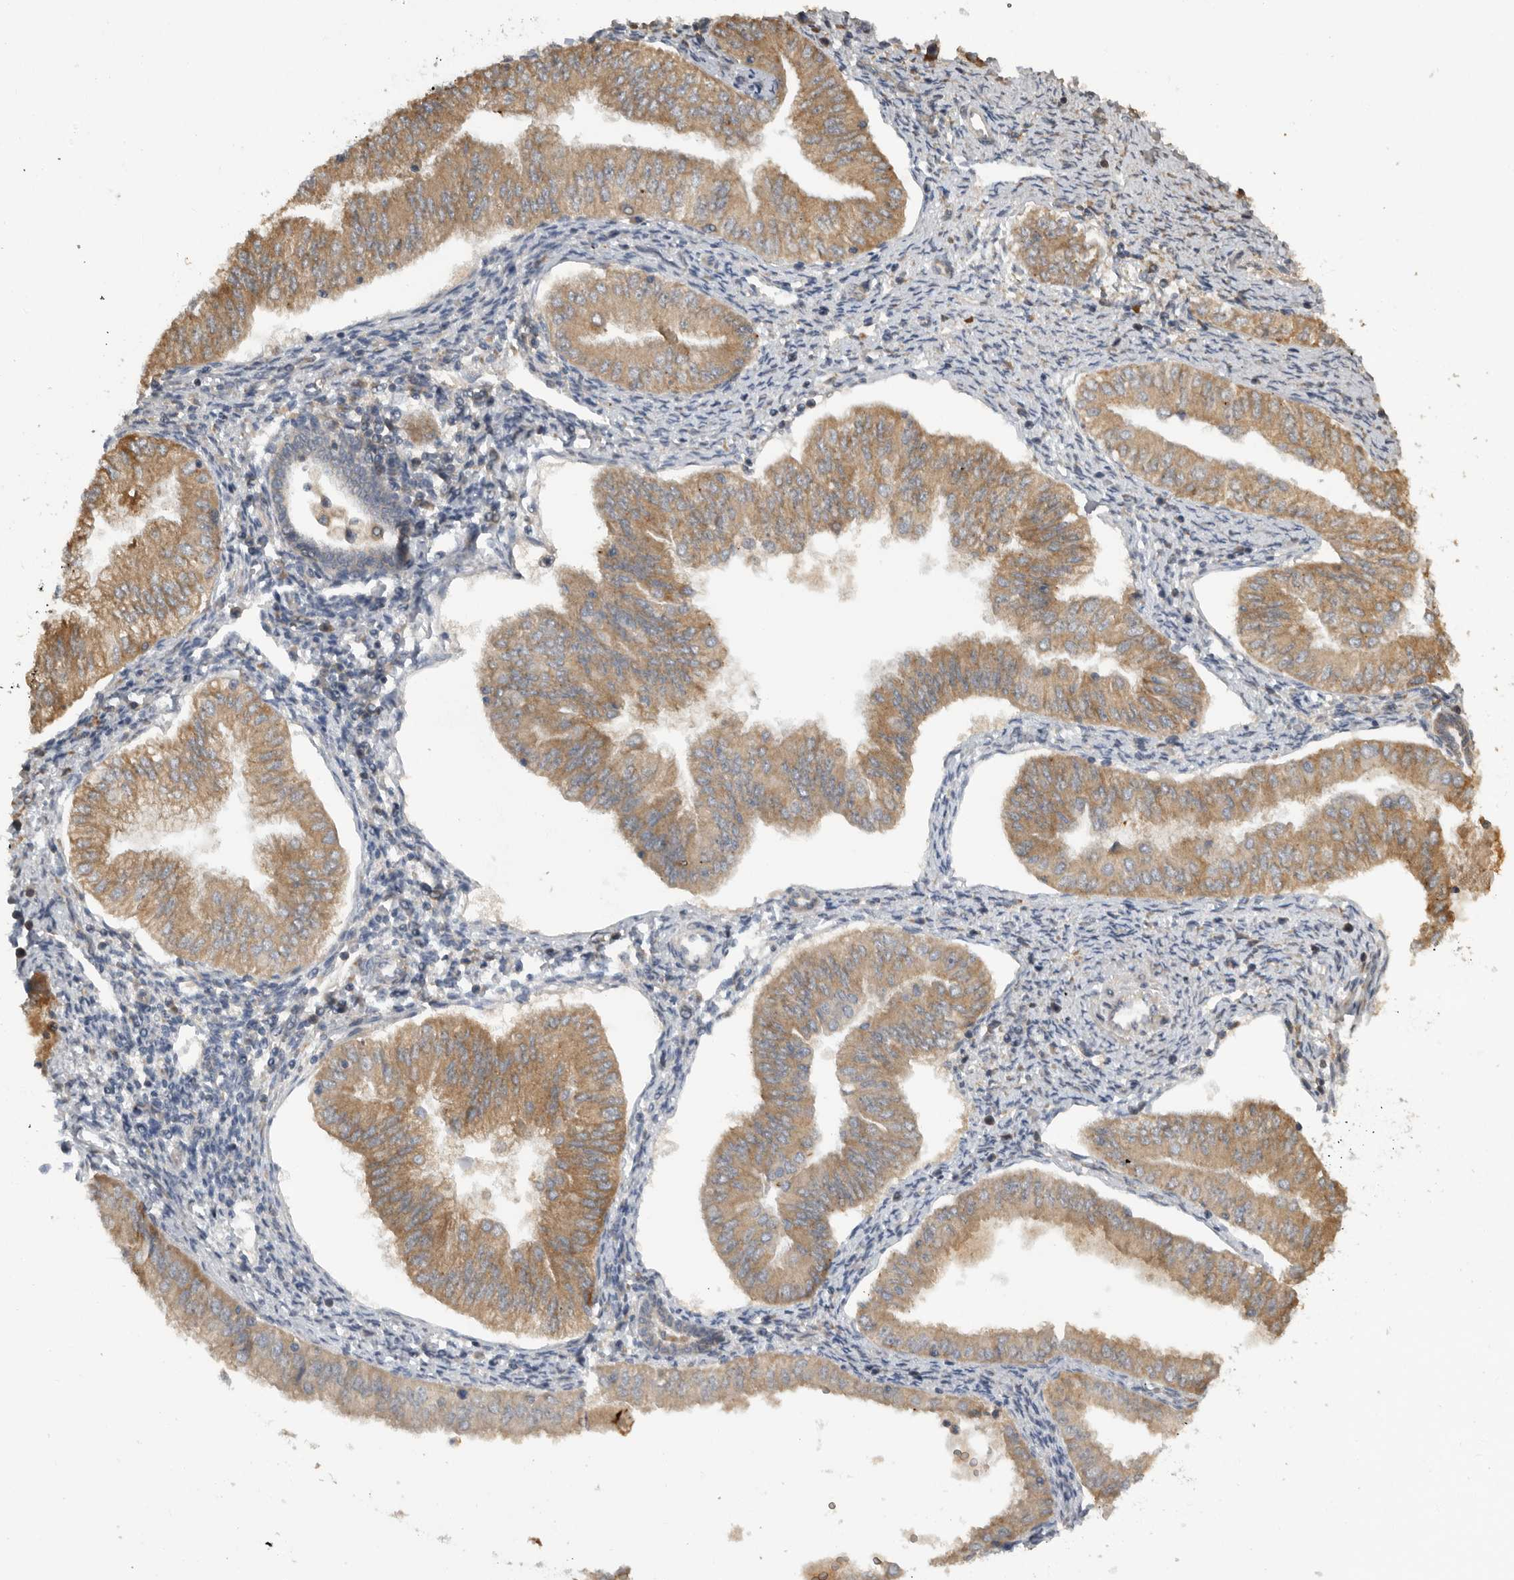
{"staining": {"intensity": "moderate", "quantity": ">75%", "location": "cytoplasmic/membranous"}, "tissue": "endometrial cancer", "cell_type": "Tumor cells", "image_type": "cancer", "snomed": [{"axis": "morphology", "description": "Normal tissue, NOS"}, {"axis": "morphology", "description": "Adenocarcinoma, NOS"}, {"axis": "topography", "description": "Endometrium"}], "caption": "There is medium levels of moderate cytoplasmic/membranous staining in tumor cells of endometrial adenocarcinoma, as demonstrated by immunohistochemical staining (brown color).", "gene": "AASDHPPT", "patient": {"sex": "female", "age": 53}}